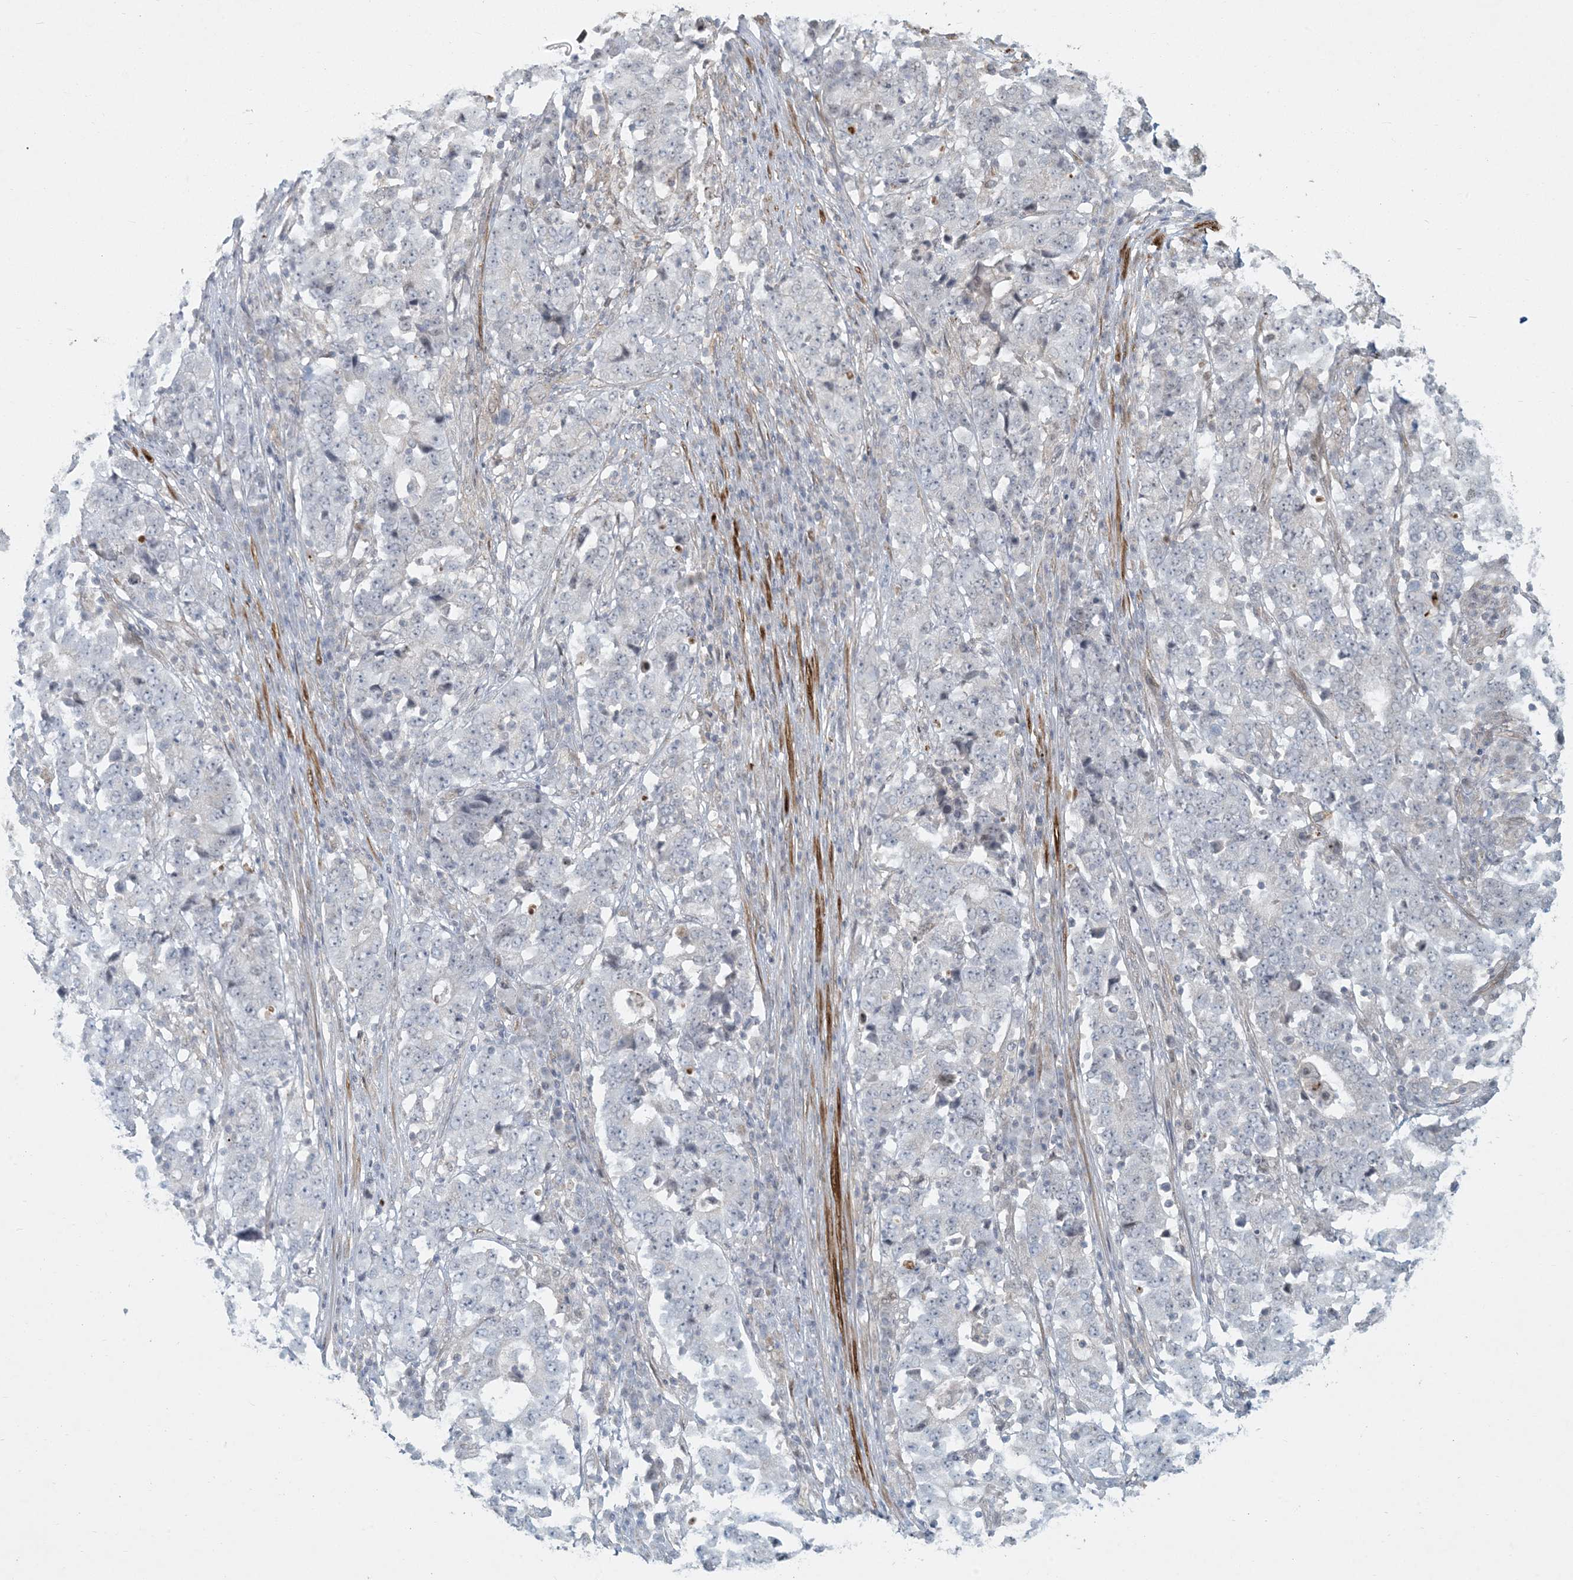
{"staining": {"intensity": "negative", "quantity": "none", "location": "none"}, "tissue": "stomach cancer", "cell_type": "Tumor cells", "image_type": "cancer", "snomed": [{"axis": "morphology", "description": "Adenocarcinoma, NOS"}, {"axis": "topography", "description": "Stomach"}], "caption": "Tumor cells show no significant positivity in stomach cancer (adenocarcinoma).", "gene": "BCORL1", "patient": {"sex": "male", "age": 59}}